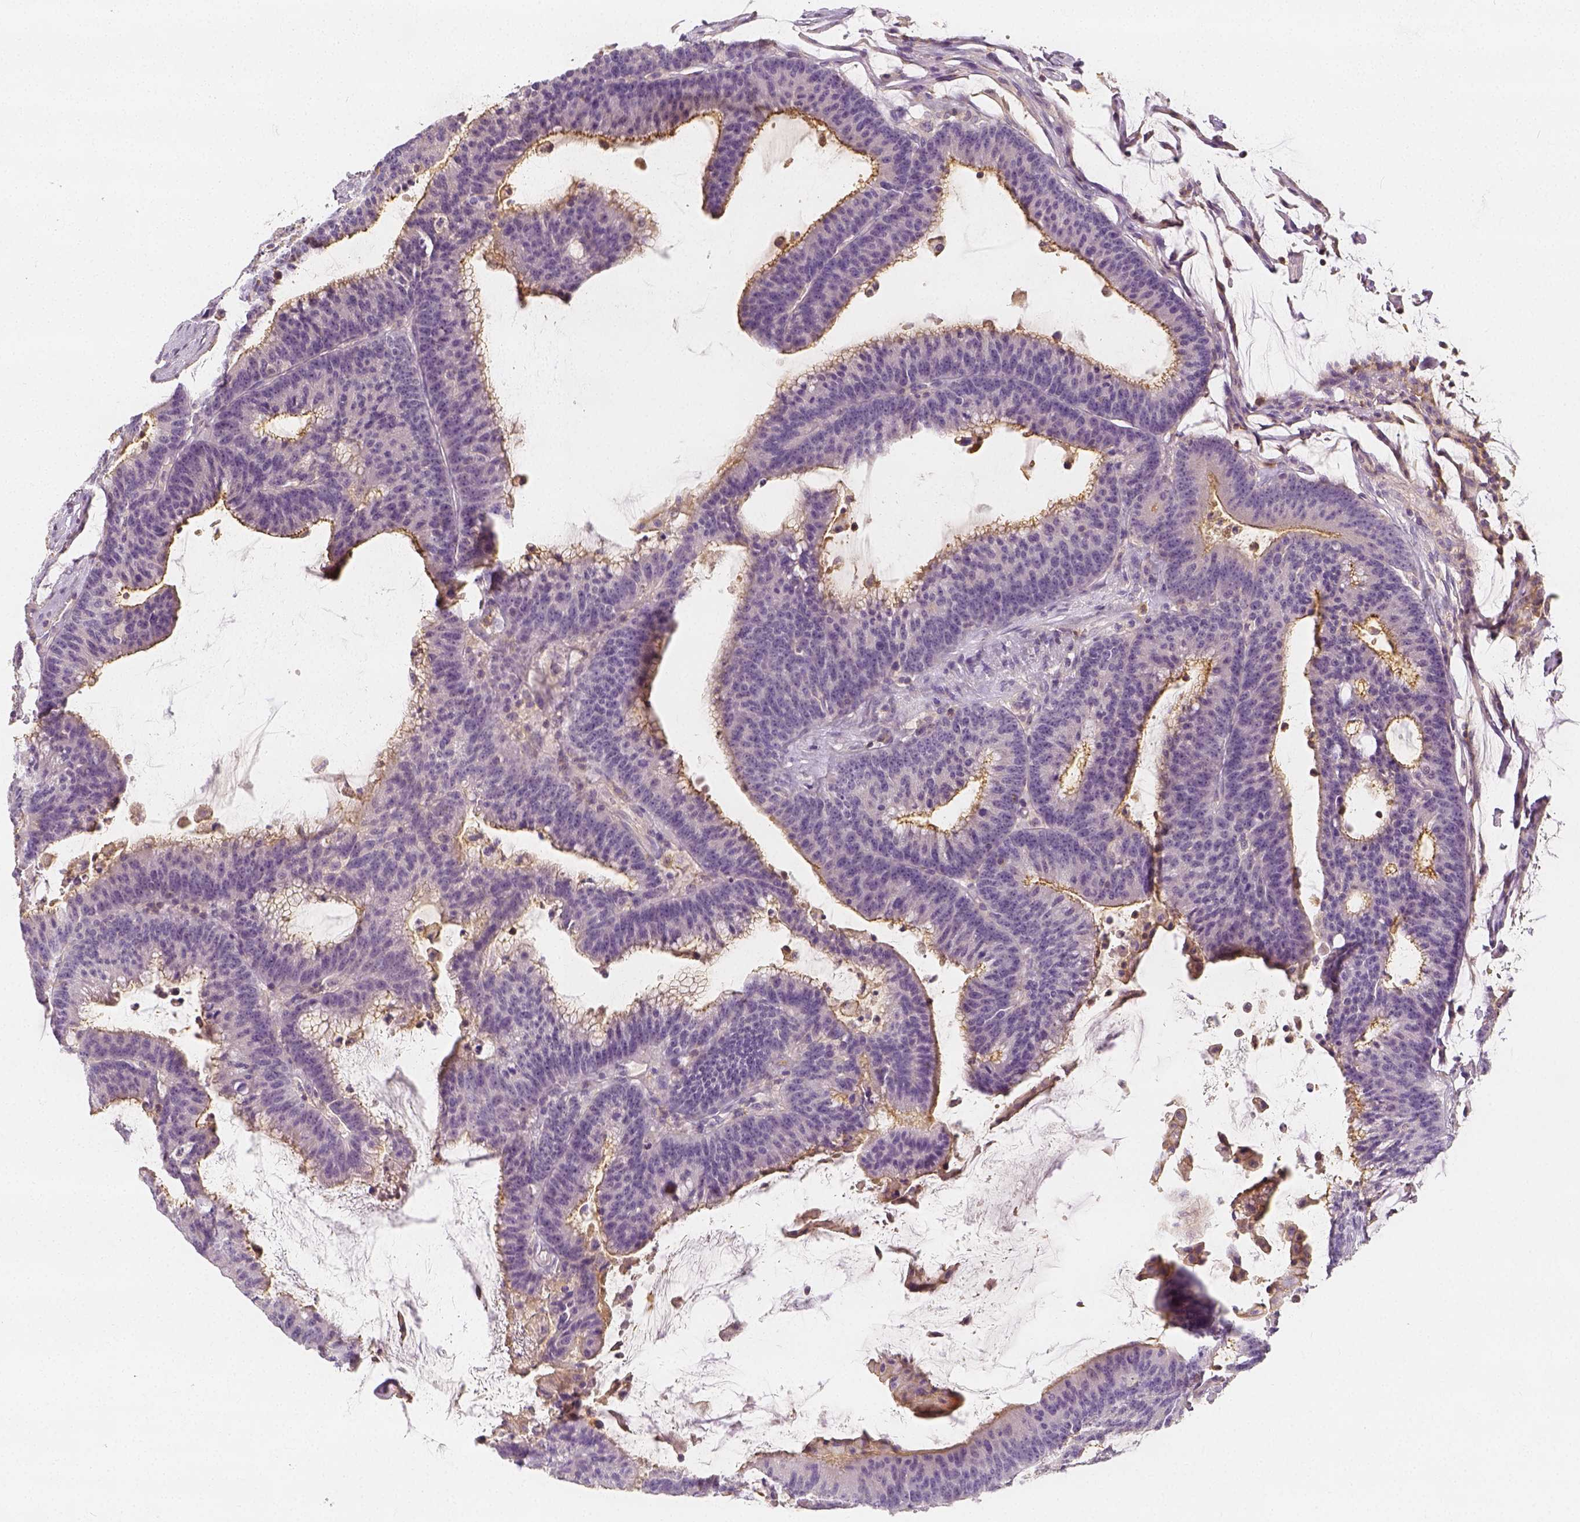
{"staining": {"intensity": "moderate", "quantity": "<25%", "location": "cytoplasmic/membranous"}, "tissue": "colorectal cancer", "cell_type": "Tumor cells", "image_type": "cancer", "snomed": [{"axis": "morphology", "description": "Adenocarcinoma, NOS"}, {"axis": "topography", "description": "Colon"}], "caption": "DAB (3,3'-diaminobenzidine) immunohistochemical staining of colorectal cancer shows moderate cytoplasmic/membranous protein staining in about <25% of tumor cells.", "gene": "PTPRJ", "patient": {"sex": "female", "age": 78}}